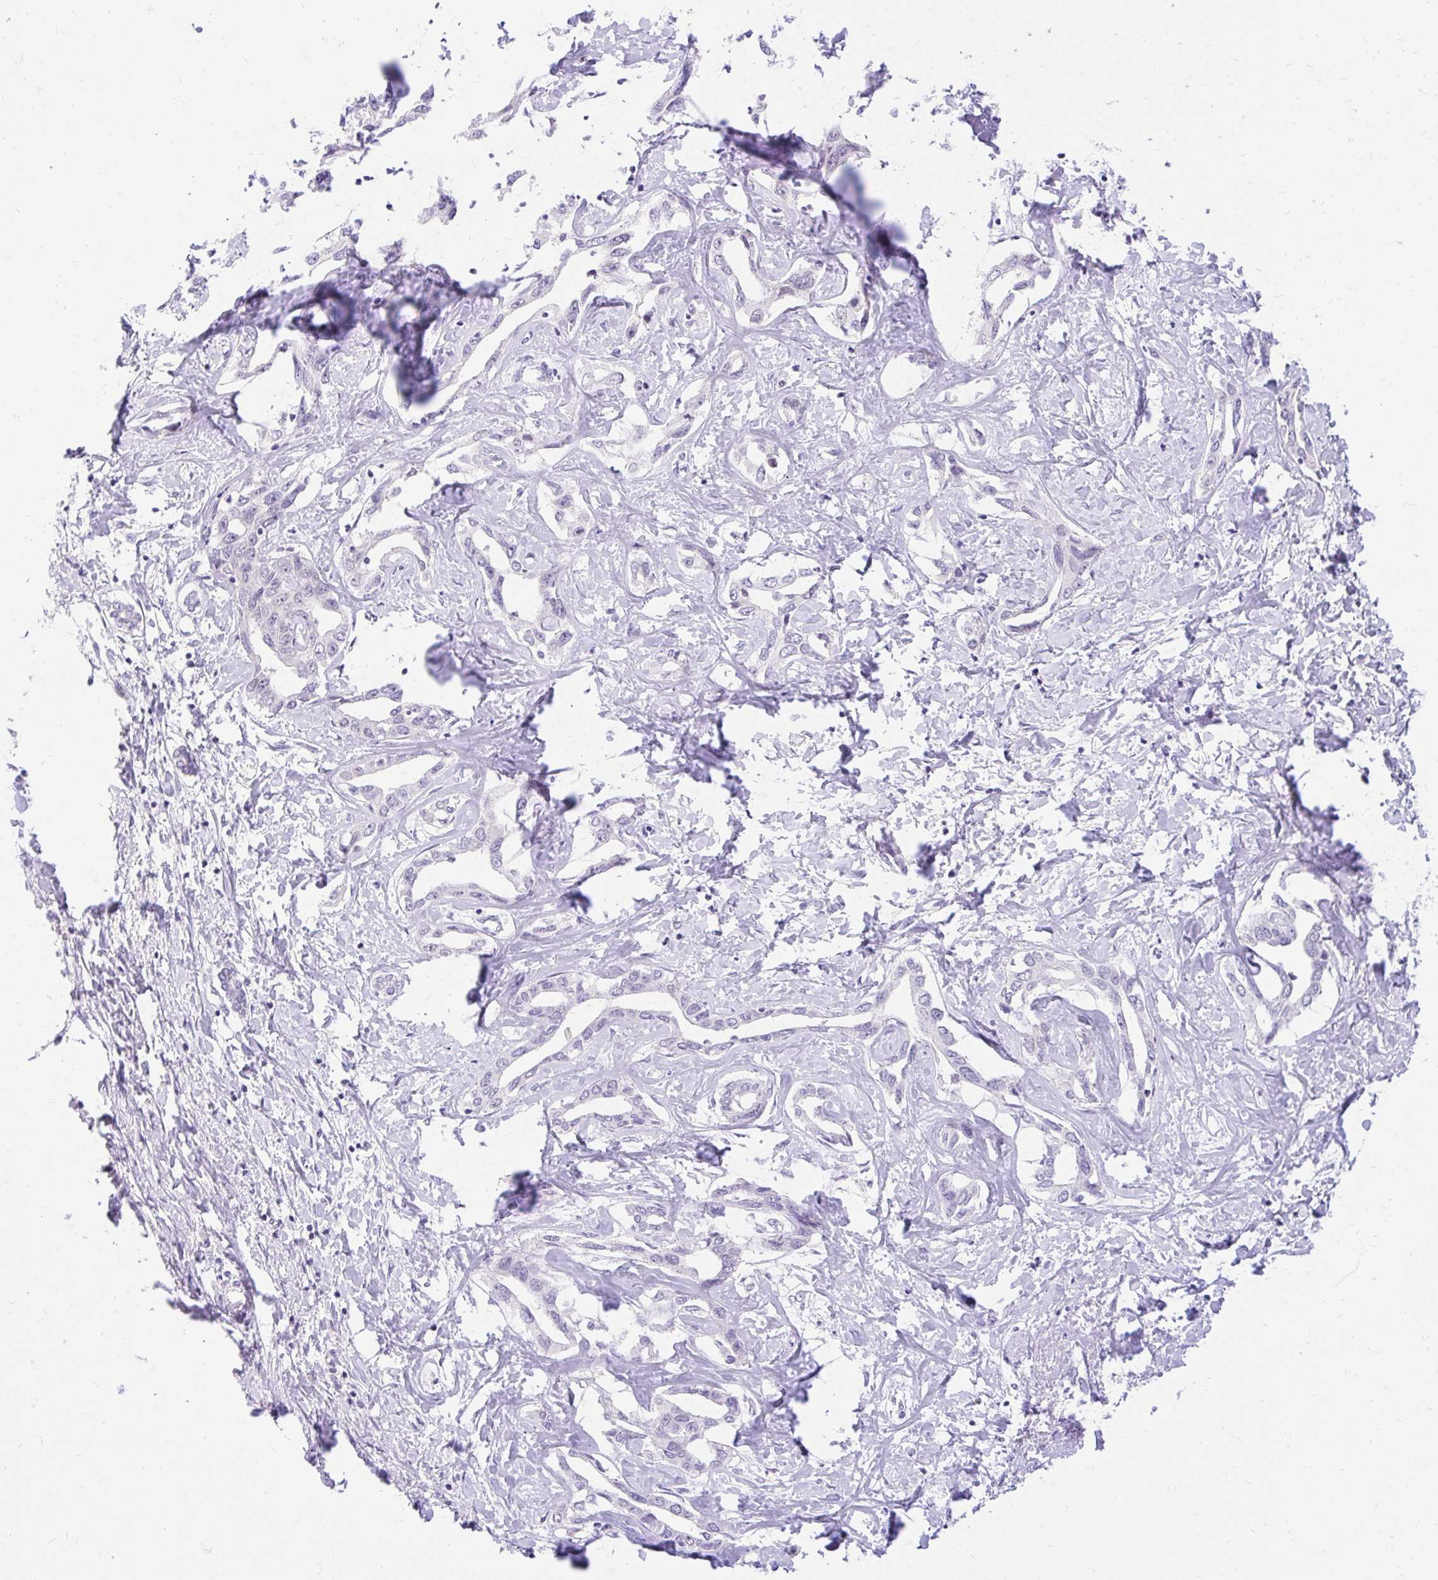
{"staining": {"intensity": "negative", "quantity": "none", "location": "none"}, "tissue": "liver cancer", "cell_type": "Tumor cells", "image_type": "cancer", "snomed": [{"axis": "morphology", "description": "Cholangiocarcinoma"}, {"axis": "topography", "description": "Liver"}], "caption": "Histopathology image shows no protein expression in tumor cells of liver cancer tissue.", "gene": "GLB1L2", "patient": {"sex": "male", "age": 59}}